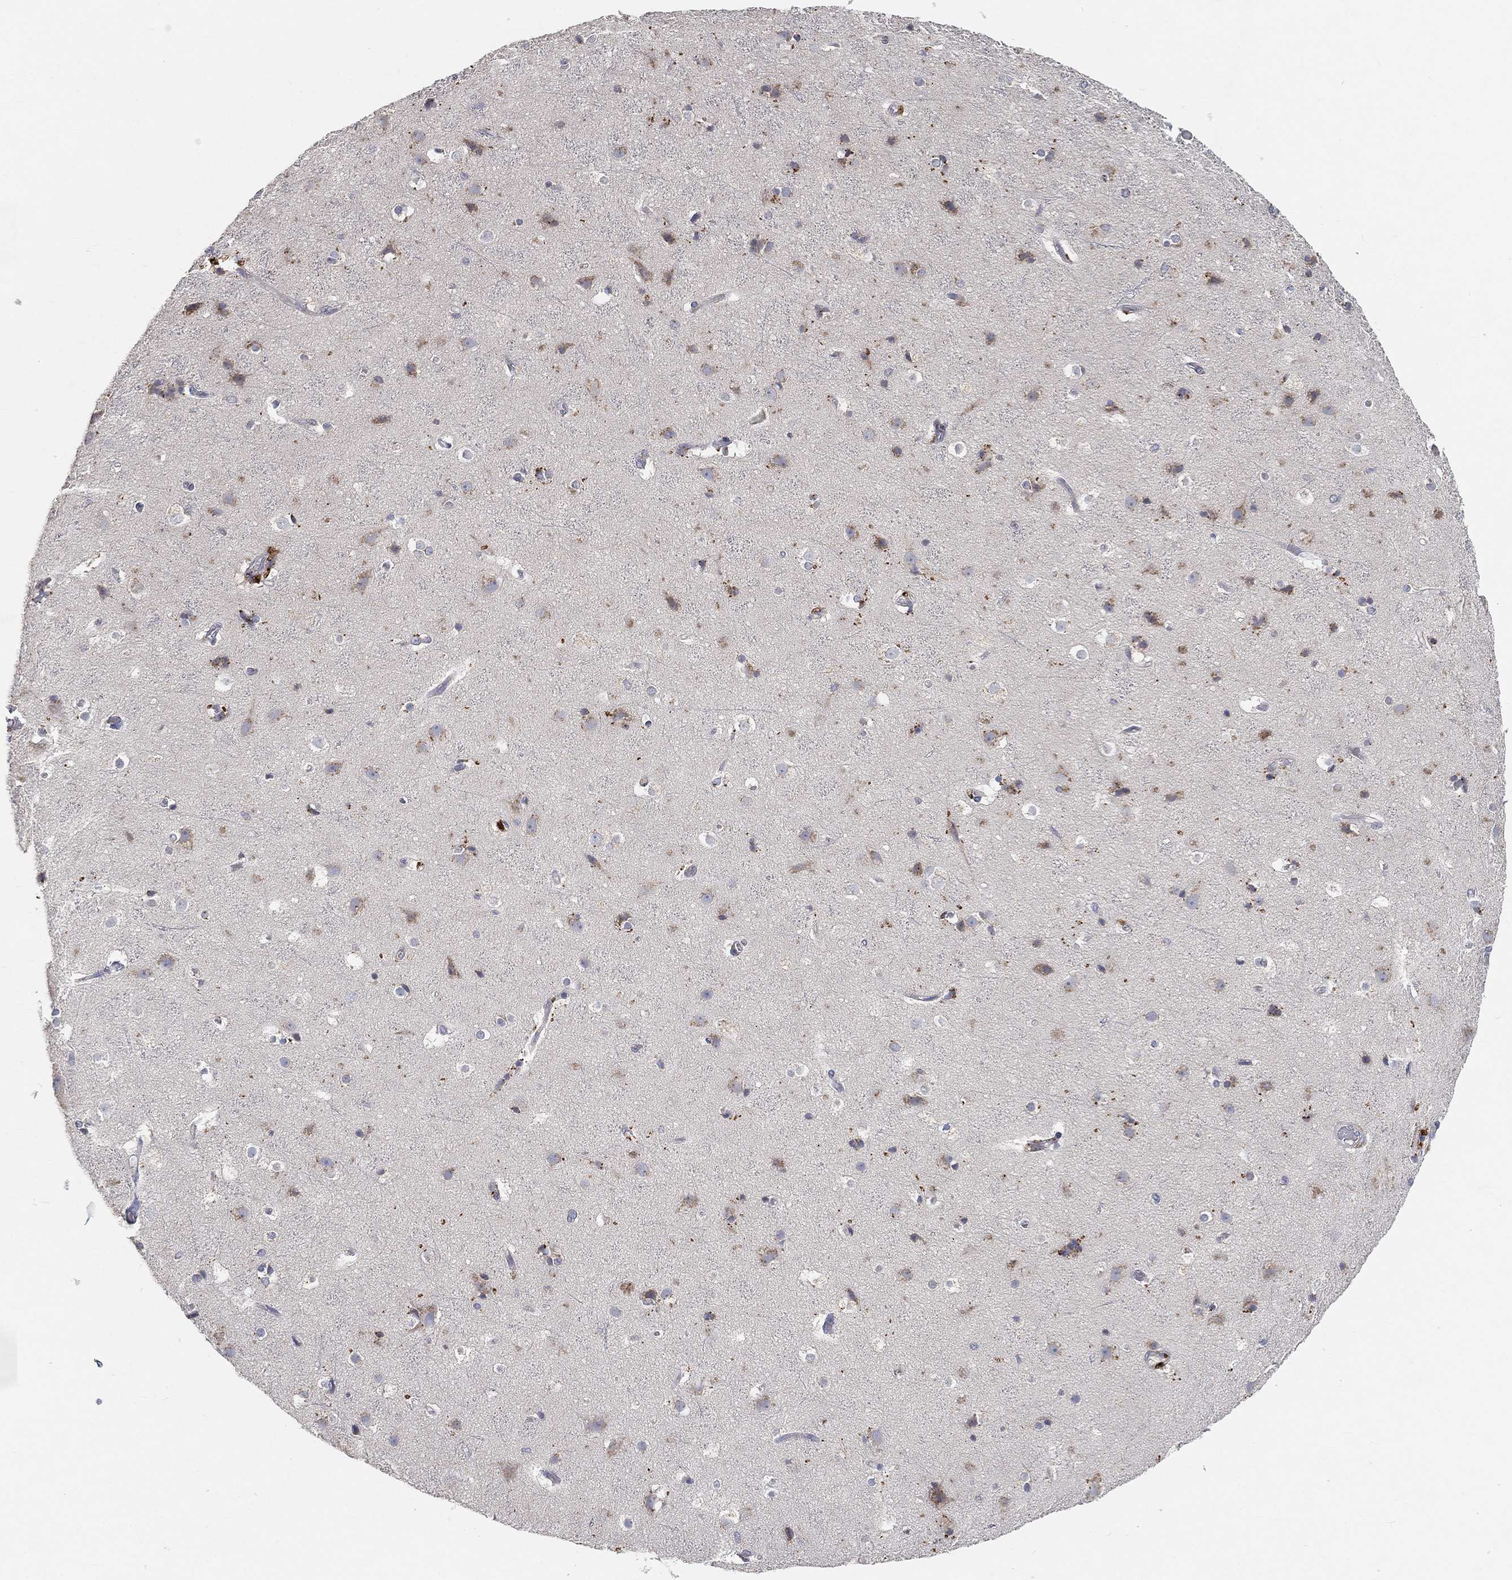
{"staining": {"intensity": "negative", "quantity": "none", "location": "none"}, "tissue": "cerebral cortex", "cell_type": "Endothelial cells", "image_type": "normal", "snomed": [{"axis": "morphology", "description": "Normal tissue, NOS"}, {"axis": "topography", "description": "Cerebral cortex"}], "caption": "Endothelial cells show no significant protein staining in unremarkable cerebral cortex. (Stains: DAB IHC with hematoxylin counter stain, Microscopy: brightfield microscopy at high magnification).", "gene": "CTSL", "patient": {"sex": "female", "age": 52}}